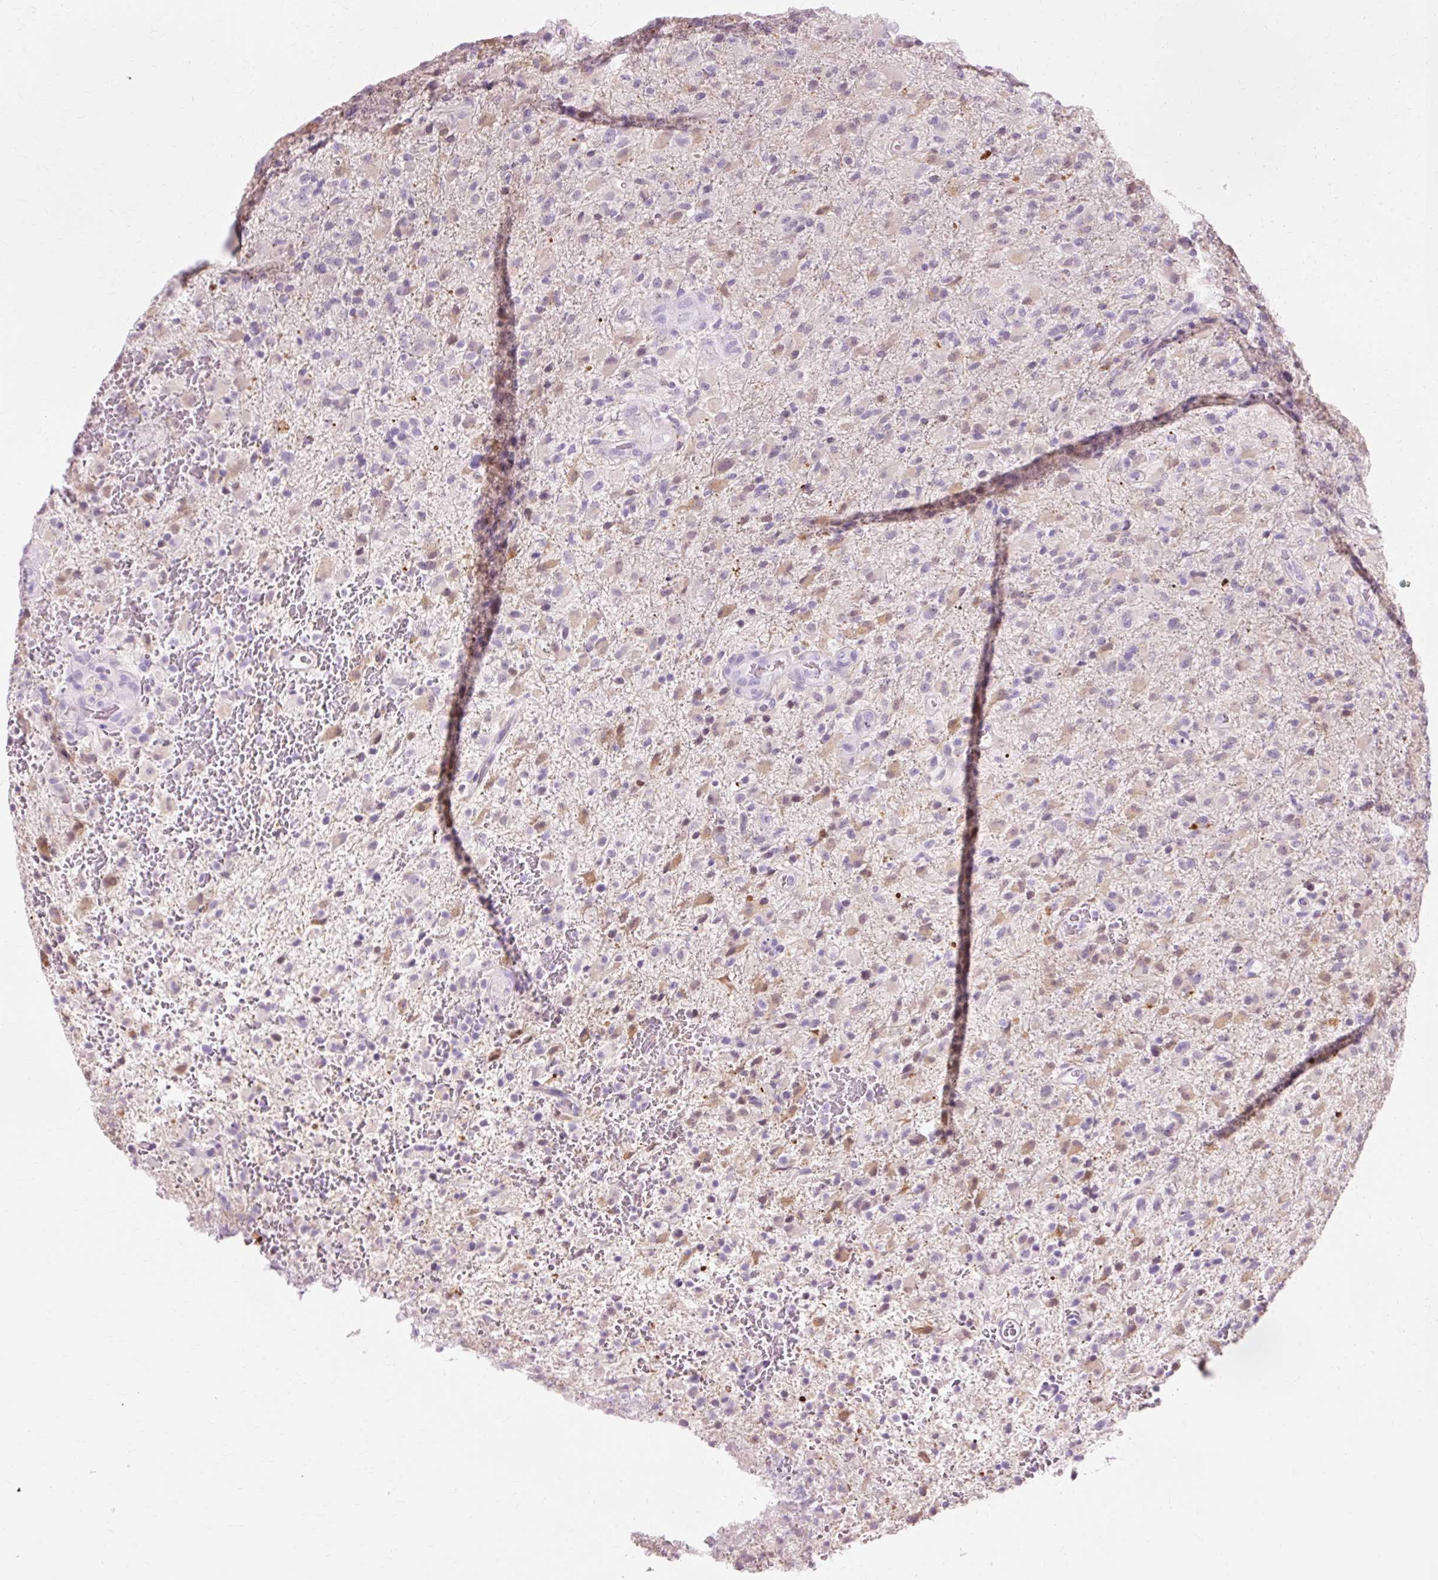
{"staining": {"intensity": "weak", "quantity": "<25%", "location": "cytoplasmic/membranous,nuclear"}, "tissue": "glioma", "cell_type": "Tumor cells", "image_type": "cancer", "snomed": [{"axis": "morphology", "description": "Glioma, malignant, Low grade"}, {"axis": "topography", "description": "Brain"}], "caption": "DAB immunohistochemical staining of human malignant glioma (low-grade) demonstrates no significant positivity in tumor cells.", "gene": "VN1R2", "patient": {"sex": "male", "age": 65}}